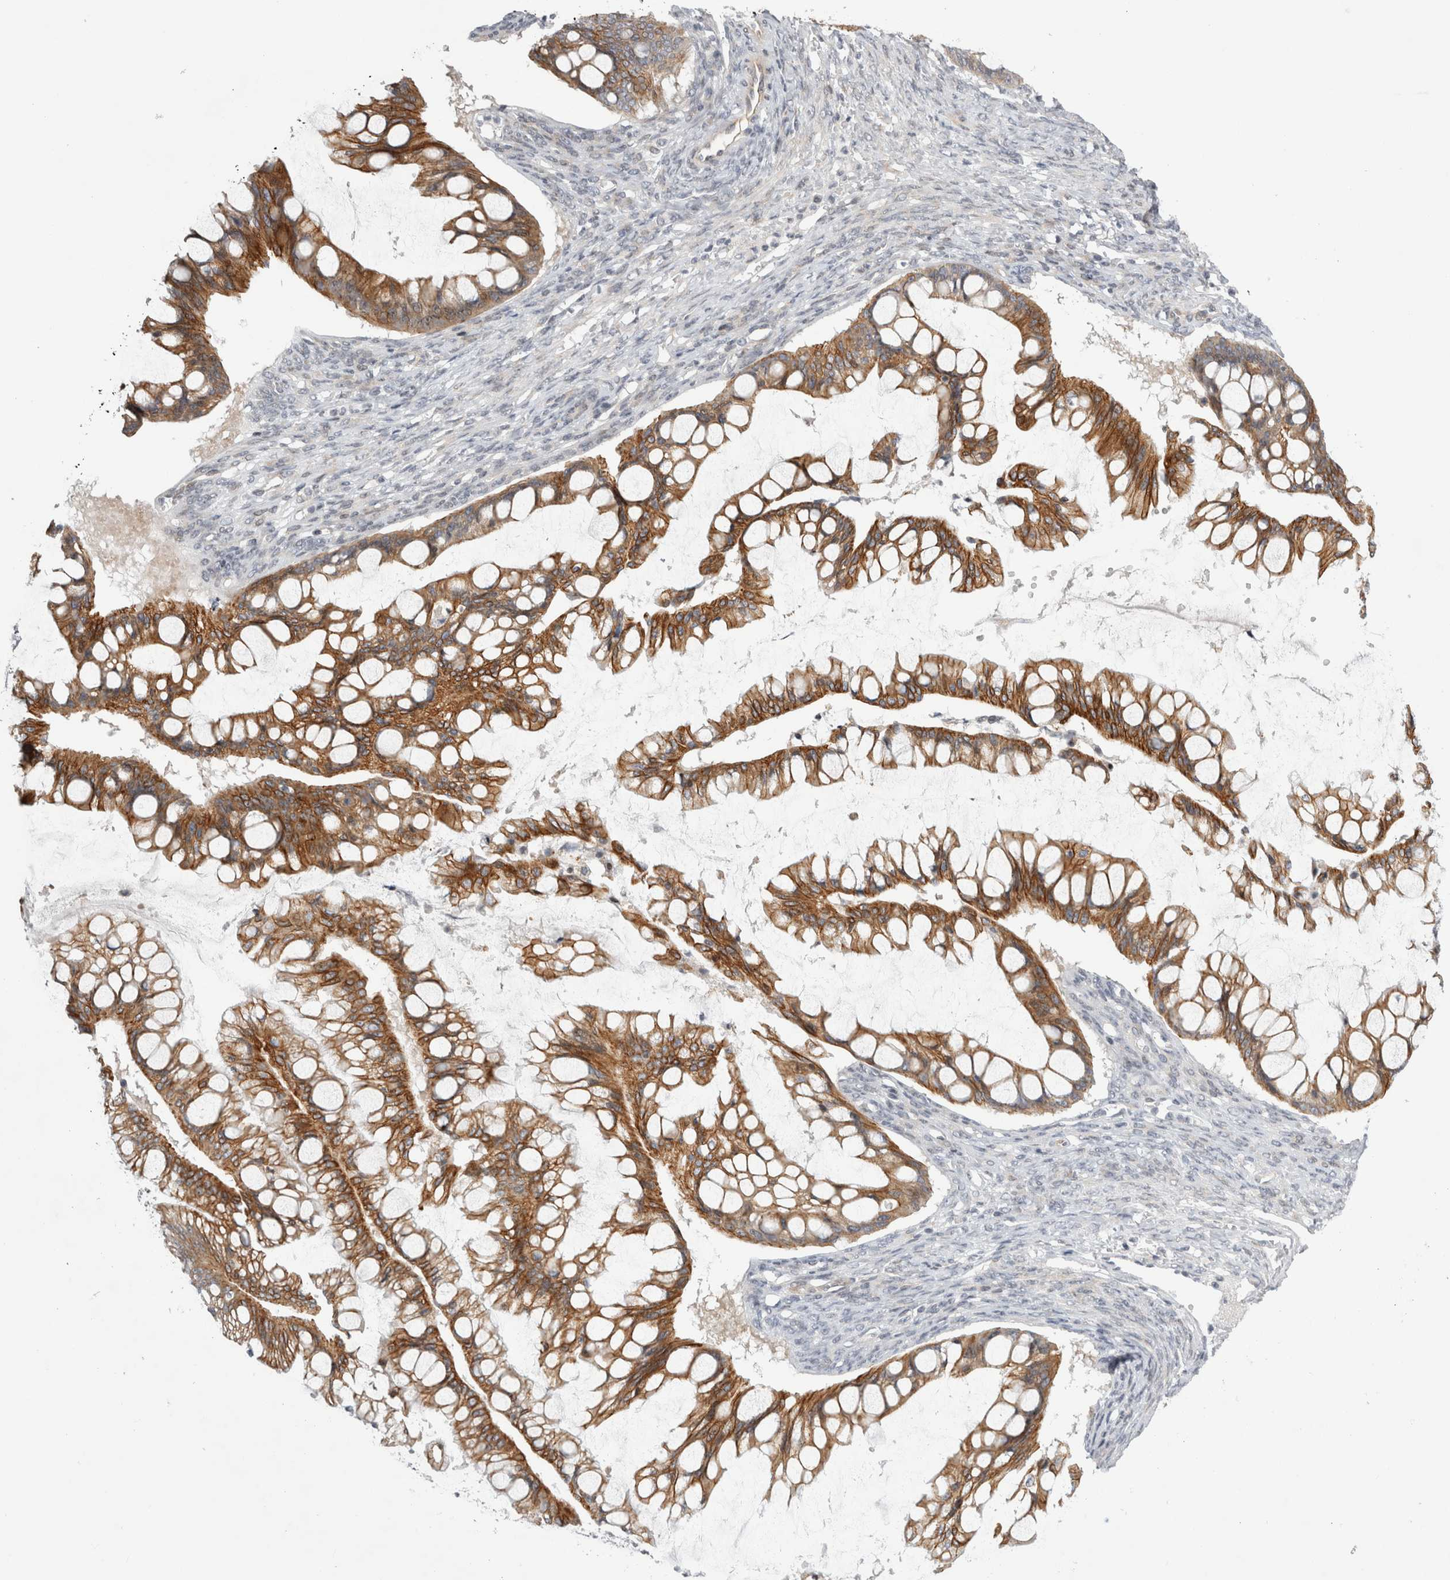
{"staining": {"intensity": "moderate", "quantity": ">75%", "location": "cytoplasmic/membranous"}, "tissue": "ovarian cancer", "cell_type": "Tumor cells", "image_type": "cancer", "snomed": [{"axis": "morphology", "description": "Cystadenocarcinoma, mucinous, NOS"}, {"axis": "topography", "description": "Ovary"}], "caption": "Ovarian cancer (mucinous cystadenocarcinoma) stained with immunohistochemistry (IHC) exhibits moderate cytoplasmic/membranous positivity in approximately >75% of tumor cells. (Brightfield microscopy of DAB IHC at high magnification).", "gene": "UTP25", "patient": {"sex": "female", "age": 73}}